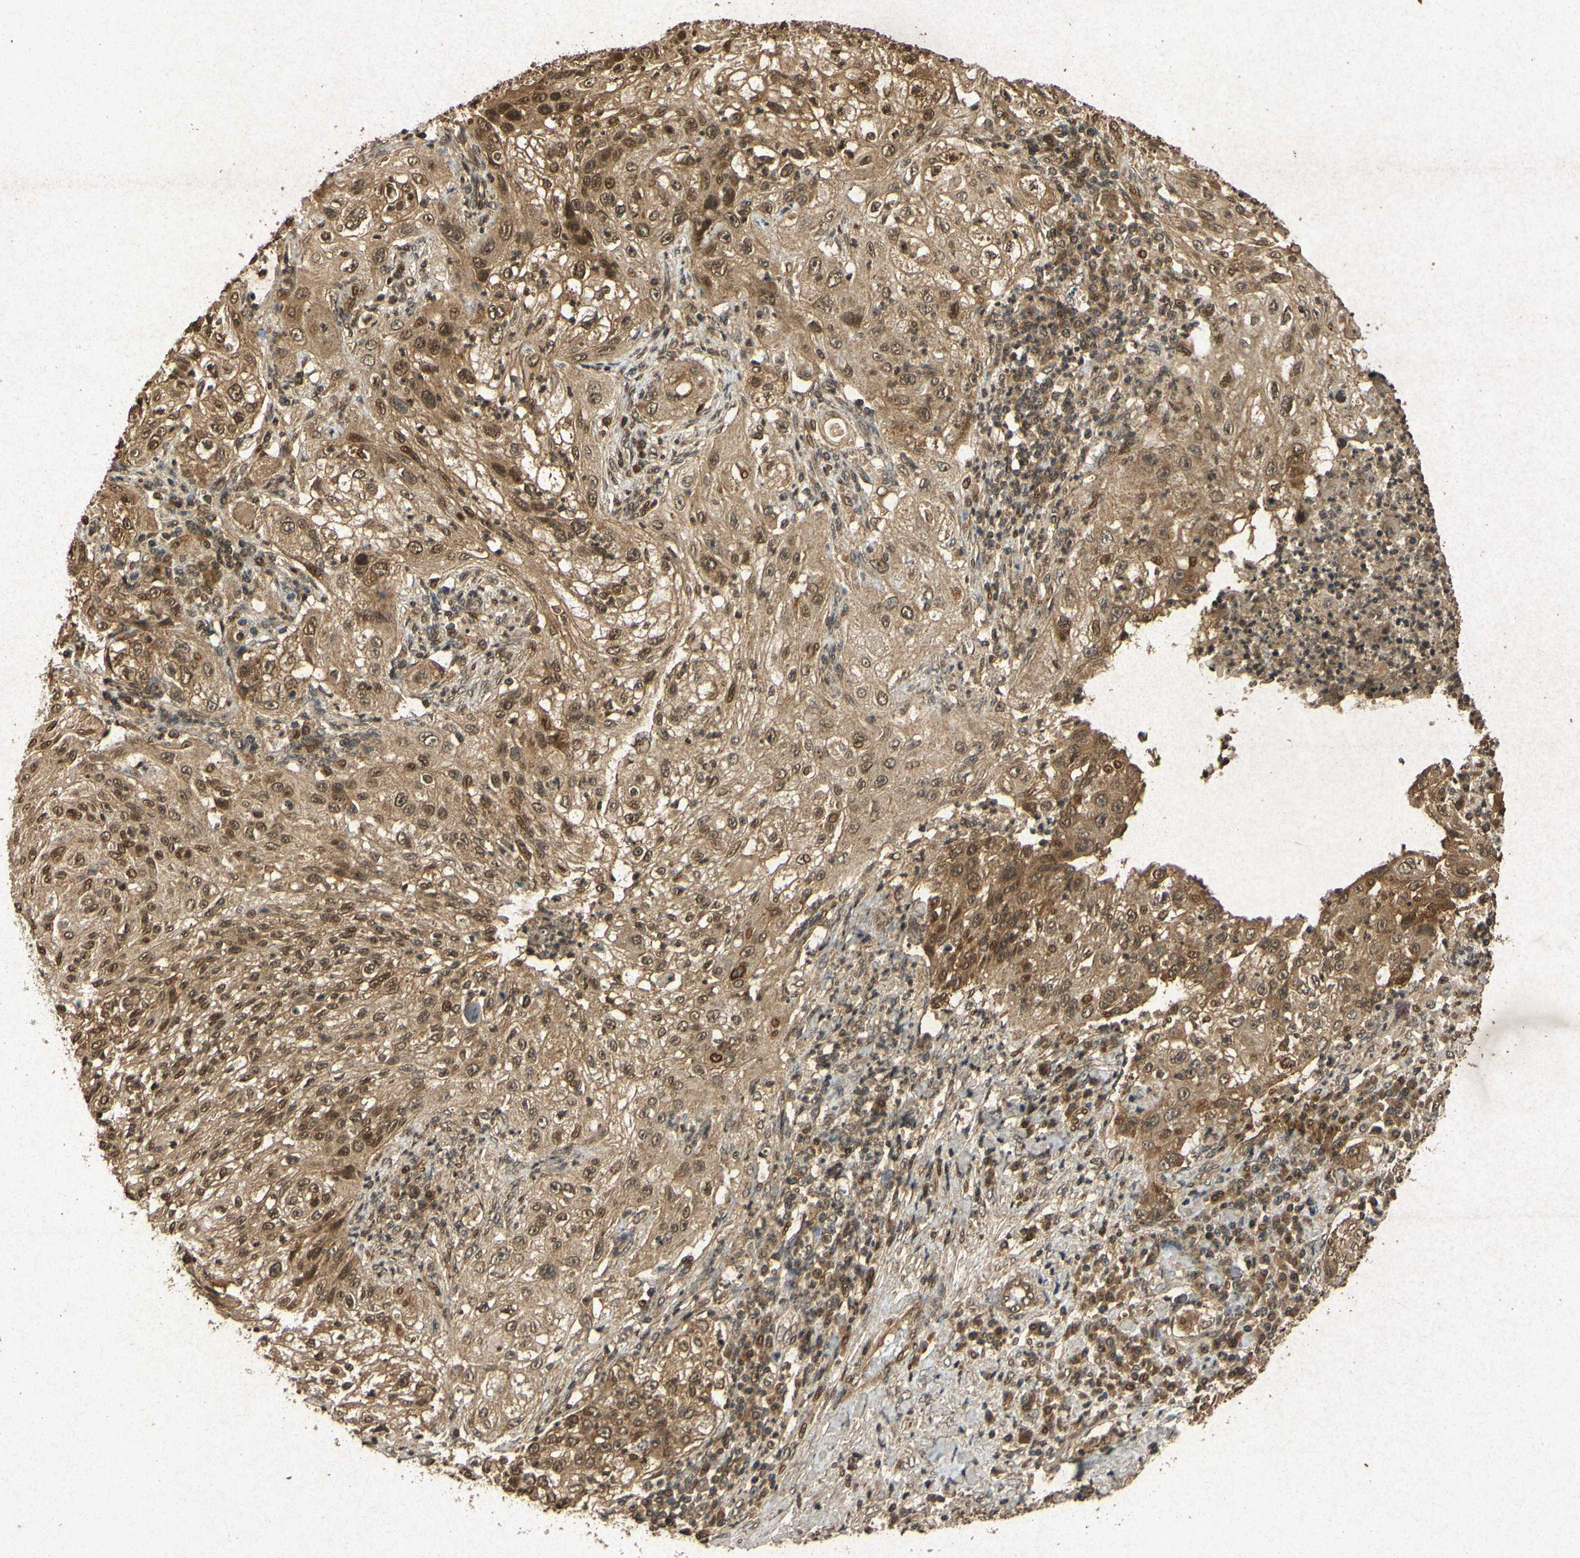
{"staining": {"intensity": "moderate", "quantity": ">75%", "location": "cytoplasmic/membranous,nuclear"}, "tissue": "lung cancer", "cell_type": "Tumor cells", "image_type": "cancer", "snomed": [{"axis": "morphology", "description": "Inflammation, NOS"}, {"axis": "morphology", "description": "Squamous cell carcinoma, NOS"}, {"axis": "topography", "description": "Lymph node"}, {"axis": "topography", "description": "Soft tissue"}, {"axis": "topography", "description": "Lung"}], "caption": "A brown stain shows moderate cytoplasmic/membranous and nuclear positivity of a protein in human squamous cell carcinoma (lung) tumor cells. (DAB (3,3'-diaminobenzidine) = brown stain, brightfield microscopy at high magnification).", "gene": "ATP6V1H", "patient": {"sex": "male", "age": 66}}